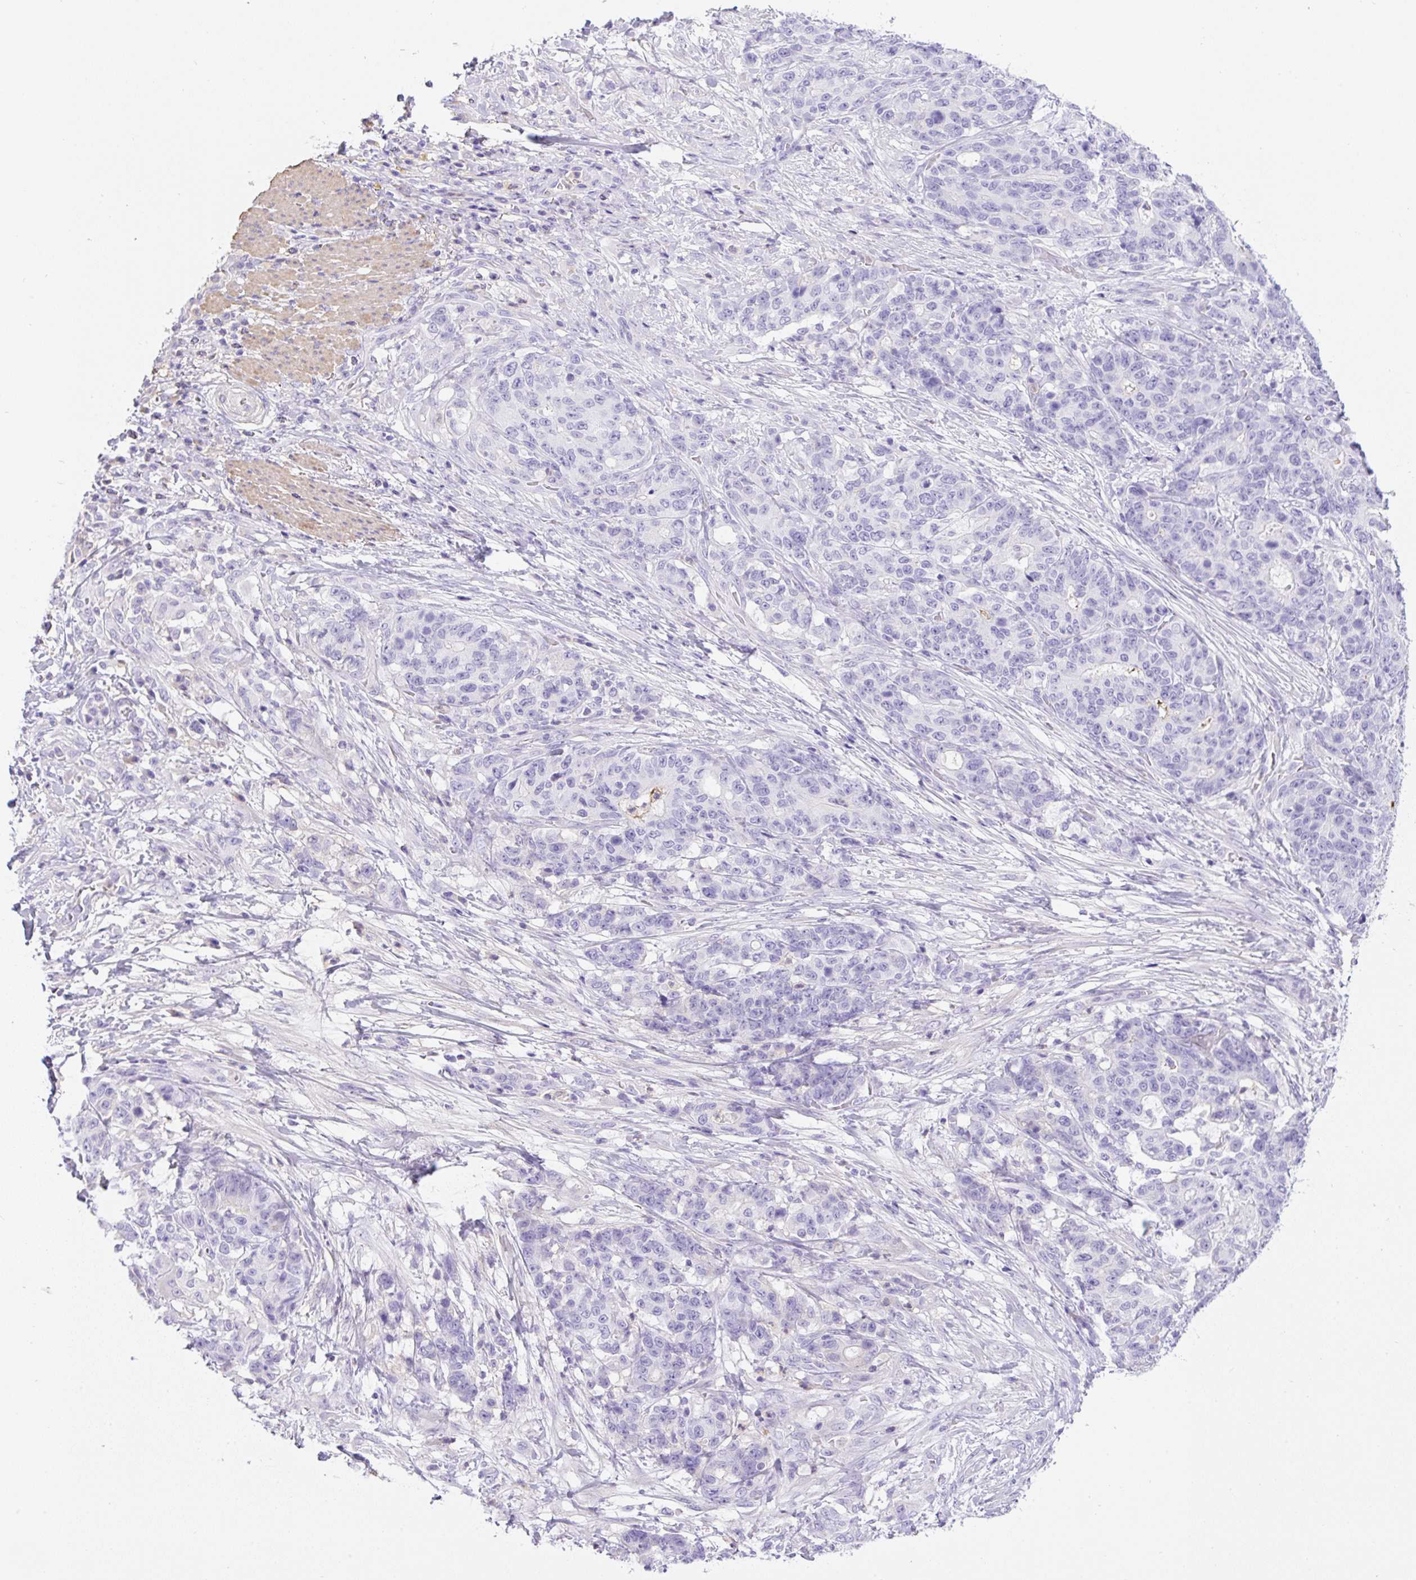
{"staining": {"intensity": "negative", "quantity": "none", "location": "none"}, "tissue": "stomach cancer", "cell_type": "Tumor cells", "image_type": "cancer", "snomed": [{"axis": "morphology", "description": "Normal tissue, NOS"}, {"axis": "morphology", "description": "Adenocarcinoma, NOS"}, {"axis": "topography", "description": "Stomach"}], "caption": "This is an immunohistochemistry micrograph of human stomach adenocarcinoma. There is no positivity in tumor cells.", "gene": "TDRD15", "patient": {"sex": "female", "age": 64}}